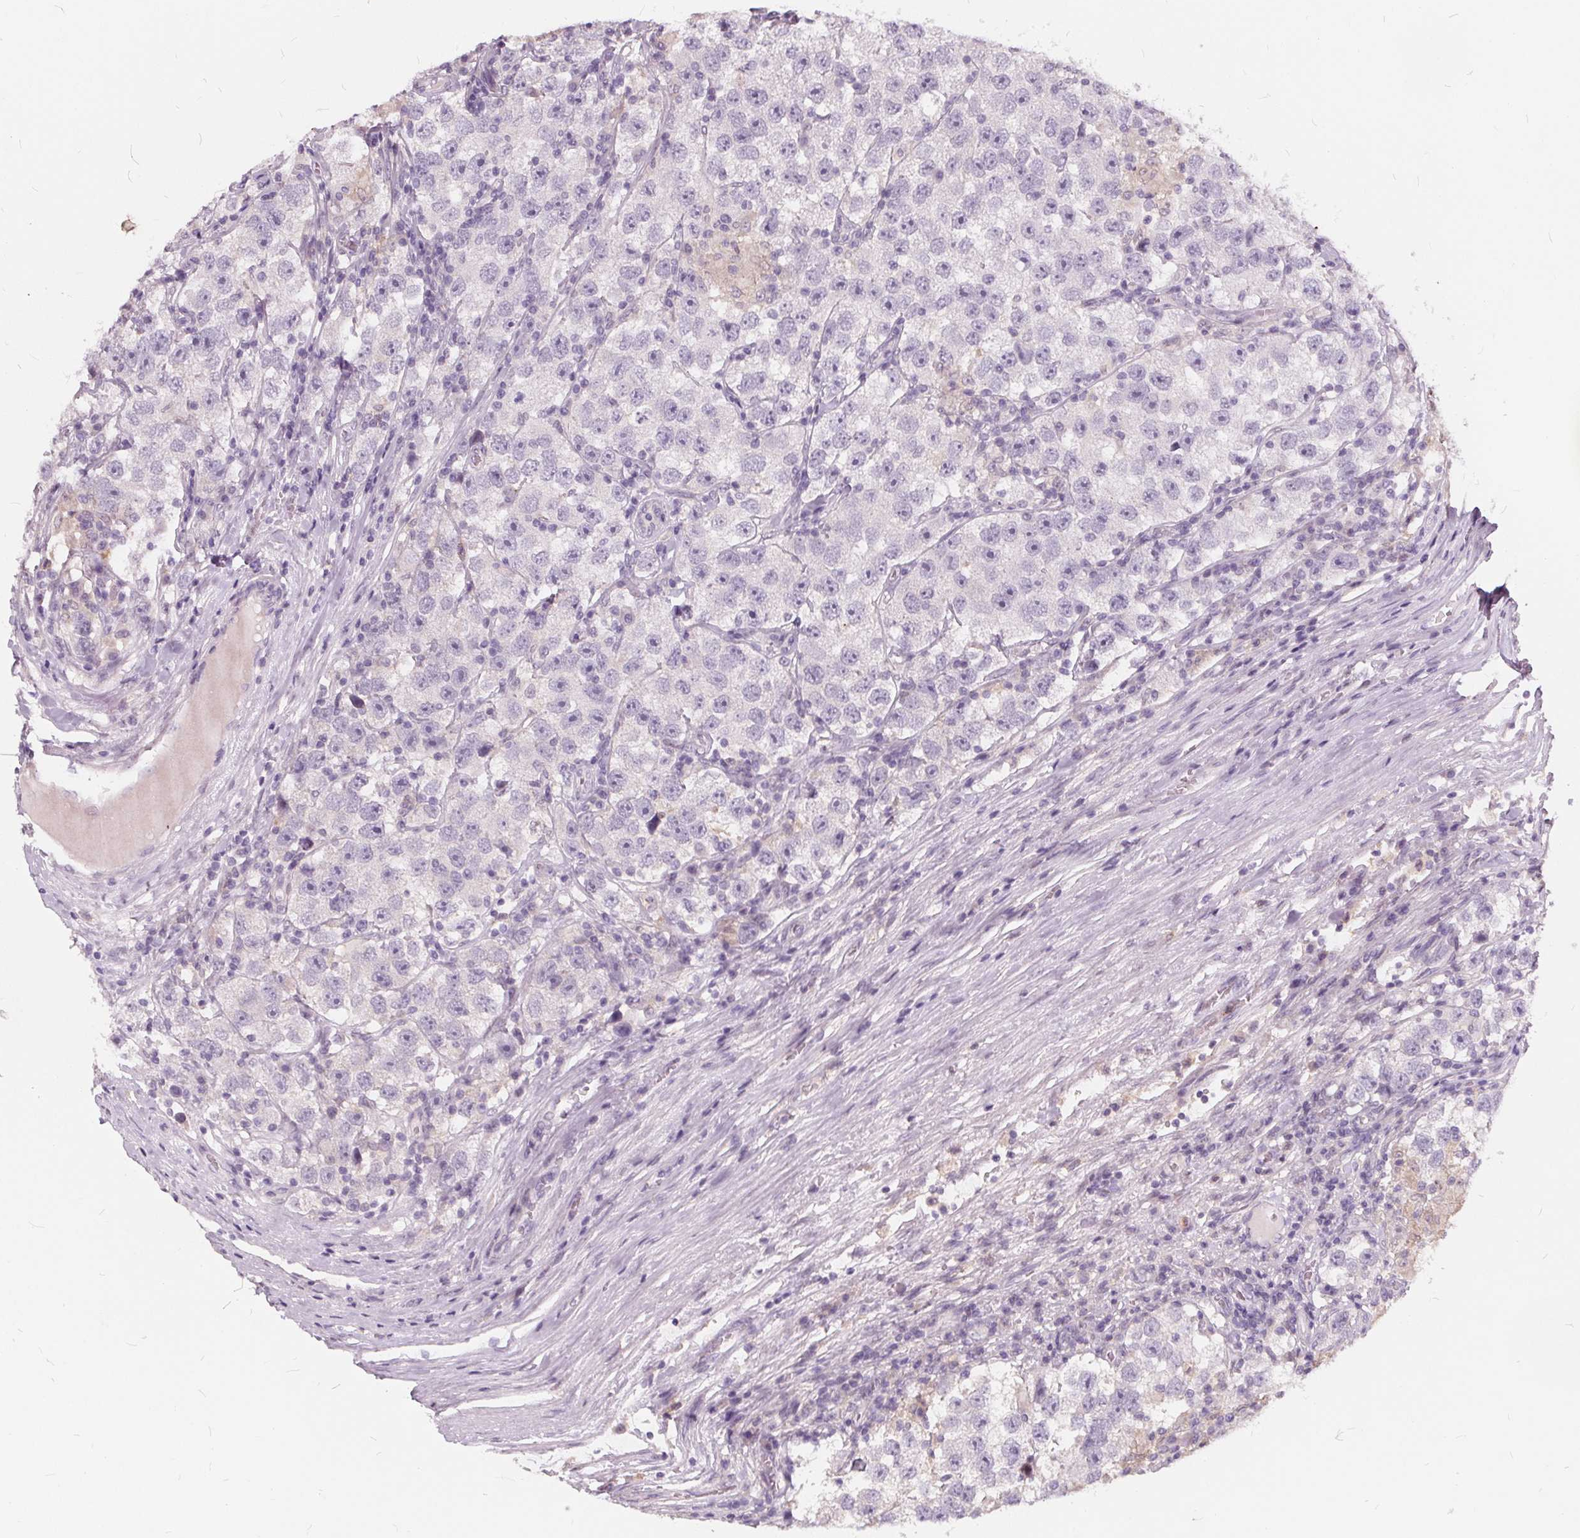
{"staining": {"intensity": "negative", "quantity": "none", "location": "none"}, "tissue": "testis cancer", "cell_type": "Tumor cells", "image_type": "cancer", "snomed": [{"axis": "morphology", "description": "Seminoma, NOS"}, {"axis": "topography", "description": "Testis"}], "caption": "Immunohistochemical staining of human testis seminoma displays no significant positivity in tumor cells.", "gene": "HAAO", "patient": {"sex": "male", "age": 26}}